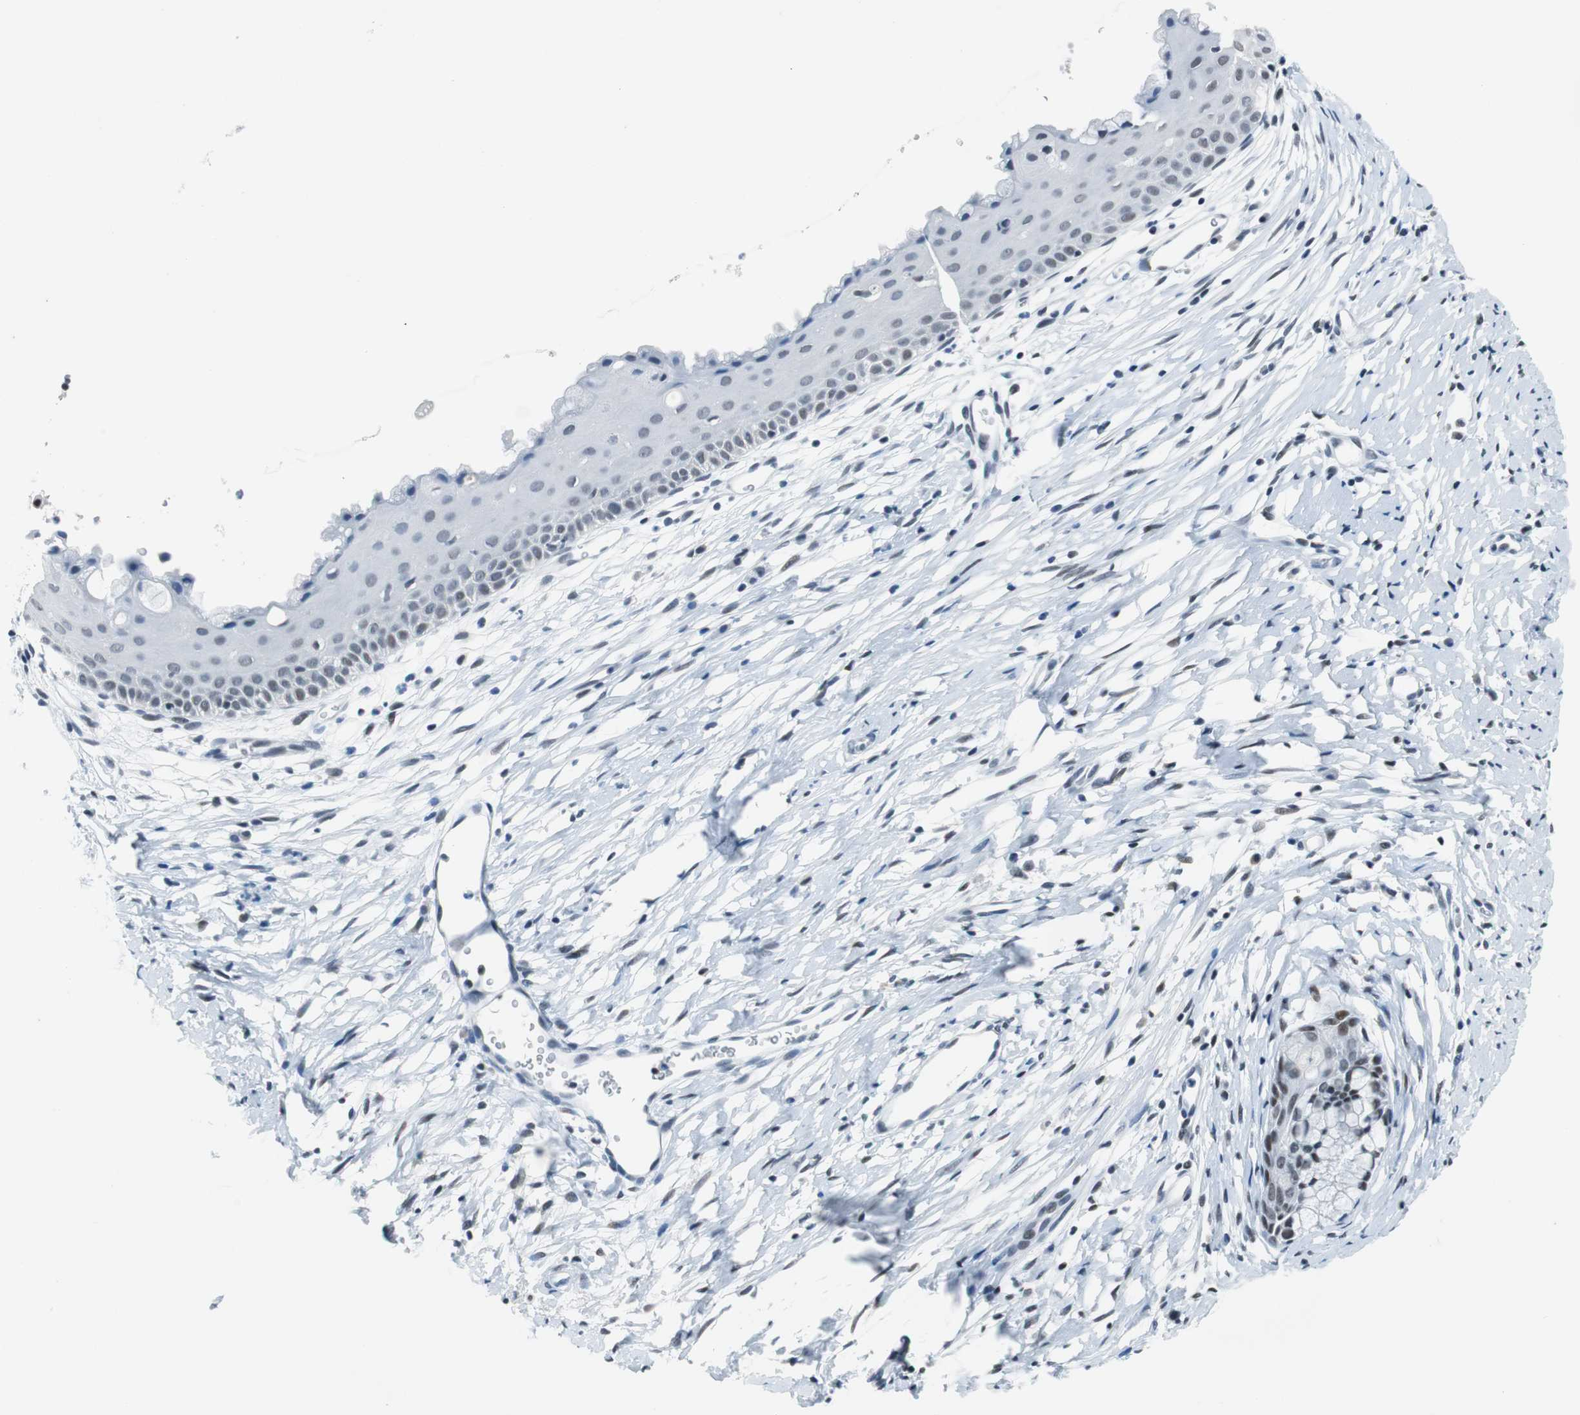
{"staining": {"intensity": "negative", "quantity": "none", "location": "none"}, "tissue": "cervix", "cell_type": "Glandular cells", "image_type": "normal", "snomed": [{"axis": "morphology", "description": "Normal tissue, NOS"}, {"axis": "topography", "description": "Cervix"}], "caption": "DAB (3,3'-diaminobenzidine) immunohistochemical staining of normal cervix reveals no significant expression in glandular cells. (DAB immunohistochemistry, high magnification).", "gene": "HDAC3", "patient": {"sex": "female", "age": 39}}